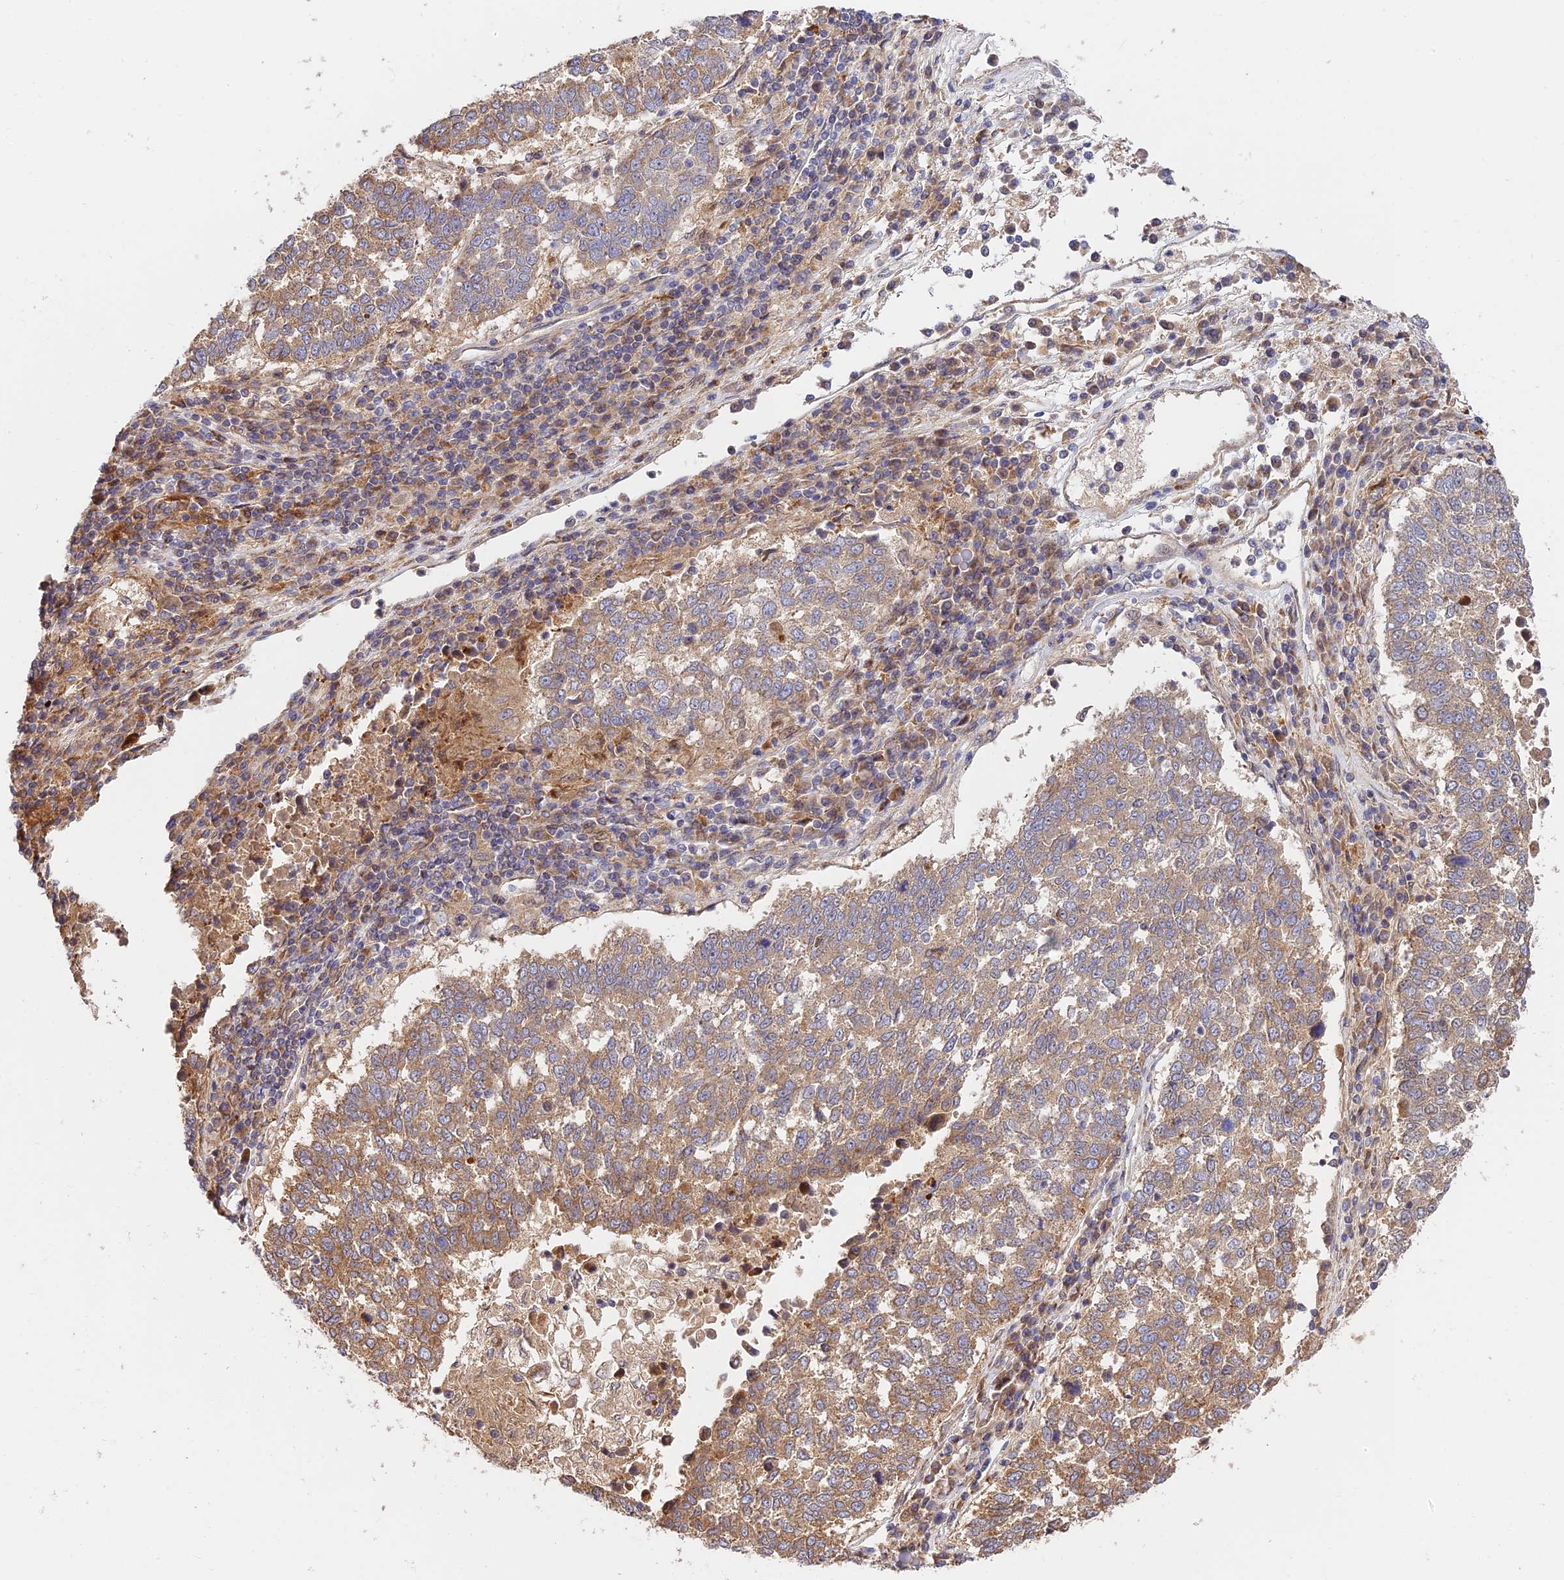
{"staining": {"intensity": "moderate", "quantity": ">75%", "location": "cytoplasmic/membranous"}, "tissue": "lung cancer", "cell_type": "Tumor cells", "image_type": "cancer", "snomed": [{"axis": "morphology", "description": "Squamous cell carcinoma, NOS"}, {"axis": "topography", "description": "Lung"}], "caption": "Immunohistochemistry (IHC) photomicrograph of lung squamous cell carcinoma stained for a protein (brown), which exhibits medium levels of moderate cytoplasmic/membranous positivity in approximately >75% of tumor cells.", "gene": "FUOM", "patient": {"sex": "male", "age": 73}}